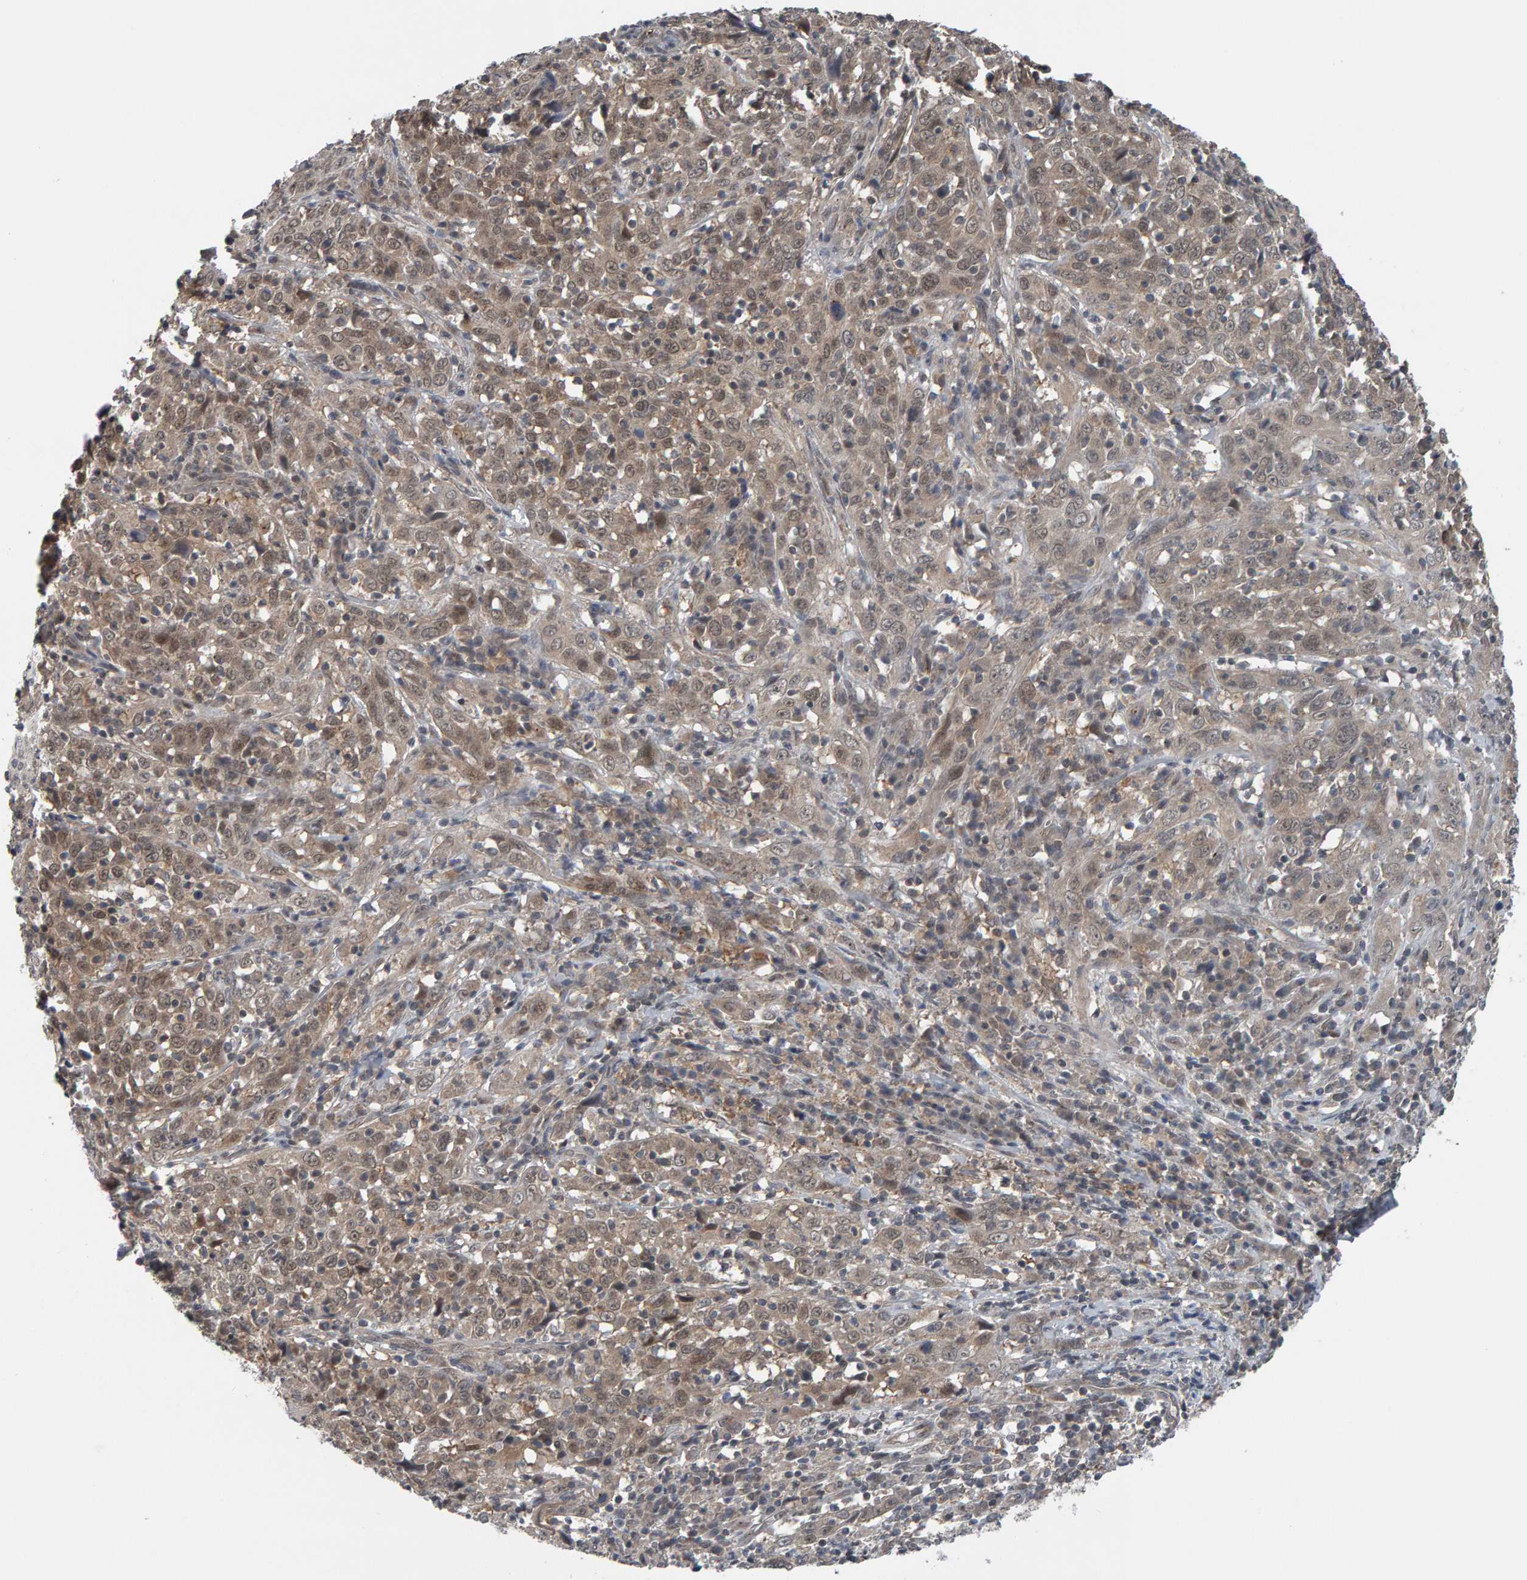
{"staining": {"intensity": "weak", "quantity": "25%-75%", "location": "cytoplasmic/membranous,nuclear"}, "tissue": "cervical cancer", "cell_type": "Tumor cells", "image_type": "cancer", "snomed": [{"axis": "morphology", "description": "Squamous cell carcinoma, NOS"}, {"axis": "topography", "description": "Cervix"}], "caption": "Brown immunohistochemical staining in human cervical squamous cell carcinoma demonstrates weak cytoplasmic/membranous and nuclear expression in about 25%-75% of tumor cells.", "gene": "COASY", "patient": {"sex": "female", "age": 46}}